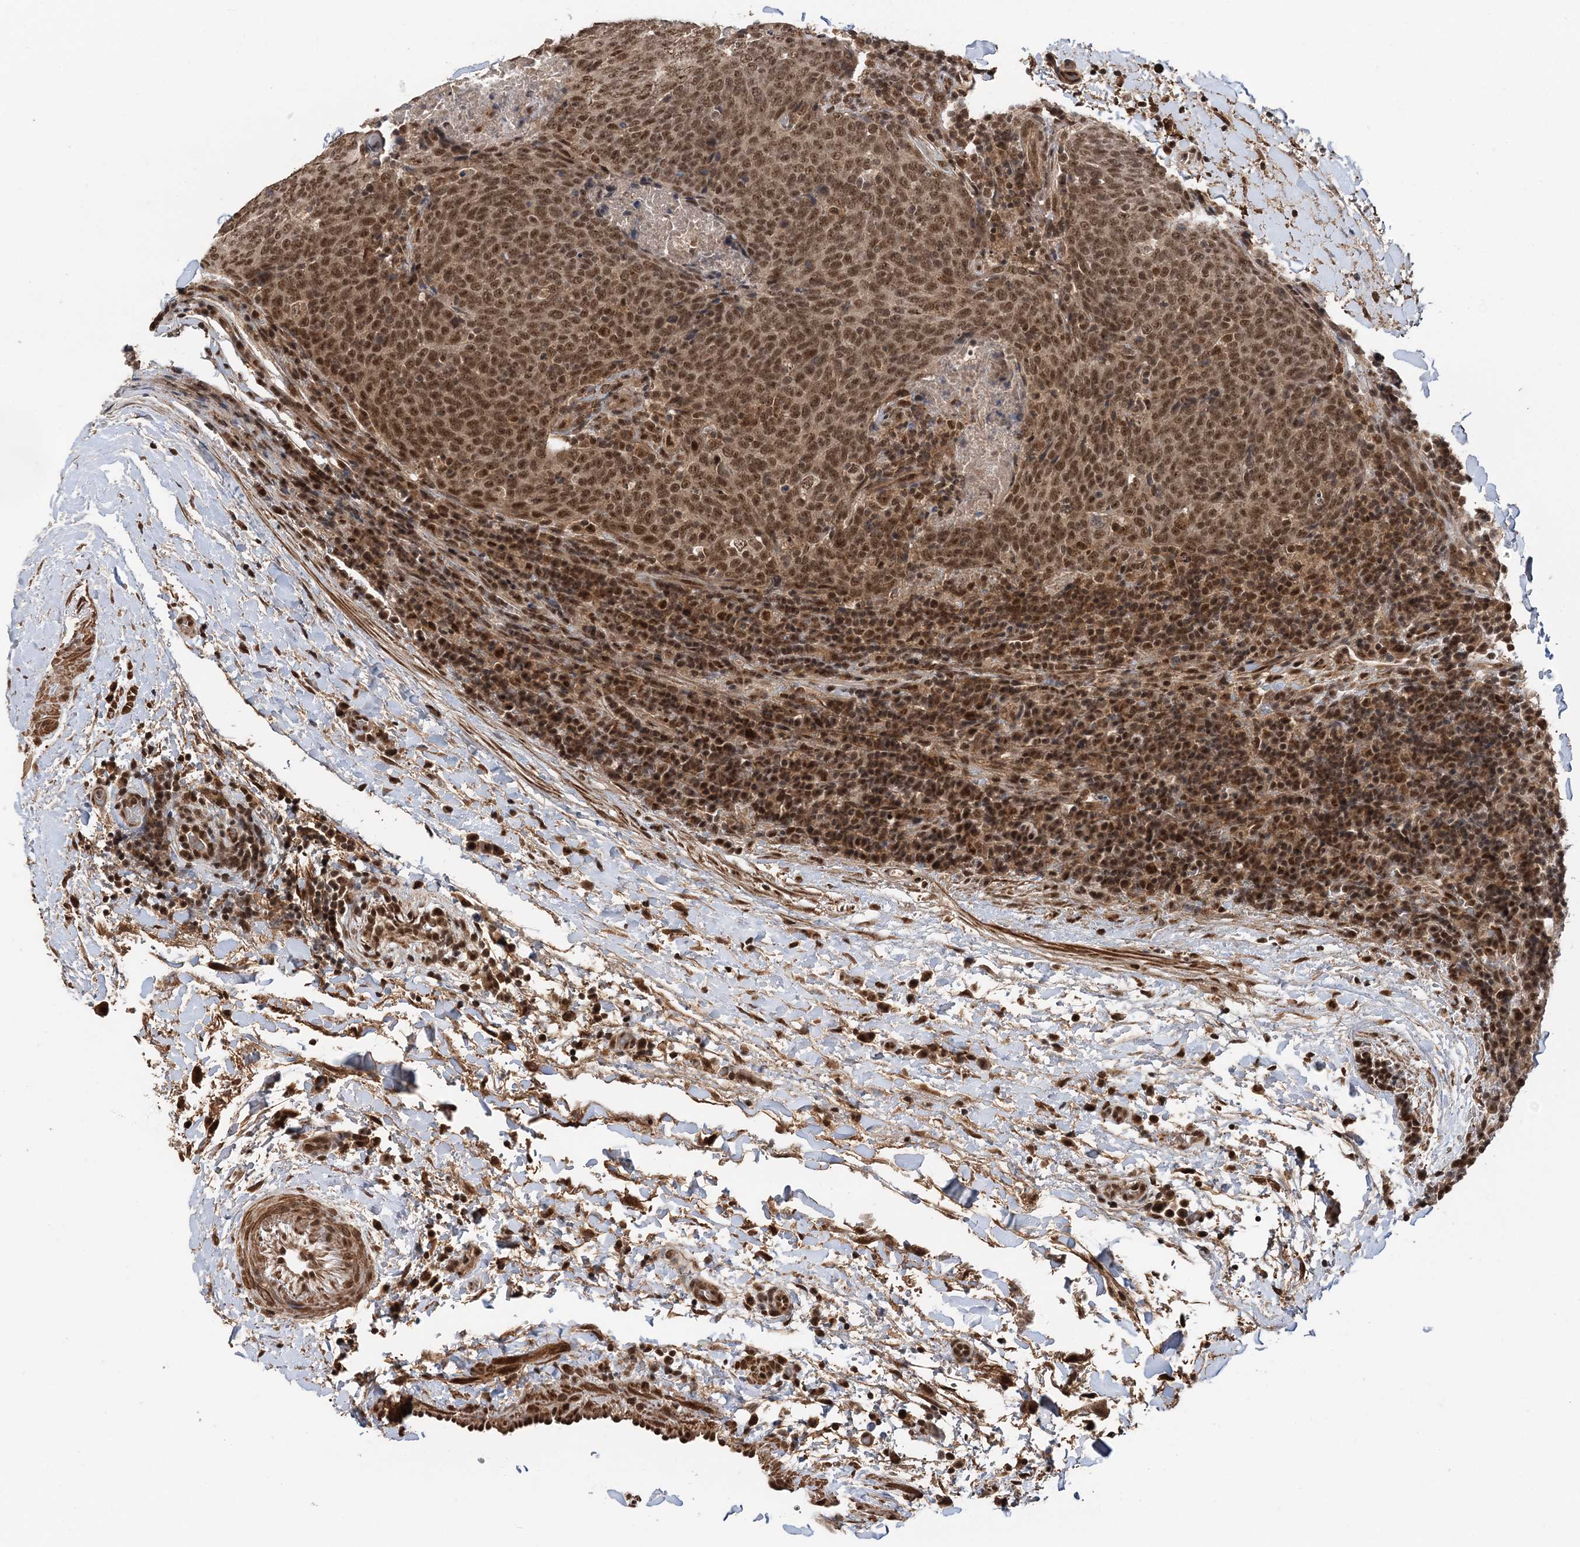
{"staining": {"intensity": "moderate", "quantity": ">75%", "location": "cytoplasmic/membranous,nuclear"}, "tissue": "head and neck cancer", "cell_type": "Tumor cells", "image_type": "cancer", "snomed": [{"axis": "morphology", "description": "Squamous cell carcinoma, NOS"}, {"axis": "morphology", "description": "Squamous cell carcinoma, metastatic, NOS"}, {"axis": "topography", "description": "Lymph node"}, {"axis": "topography", "description": "Head-Neck"}], "caption": "Protein analysis of metastatic squamous cell carcinoma (head and neck) tissue shows moderate cytoplasmic/membranous and nuclear staining in about >75% of tumor cells.", "gene": "TSHZ2", "patient": {"sex": "male", "age": 62}}